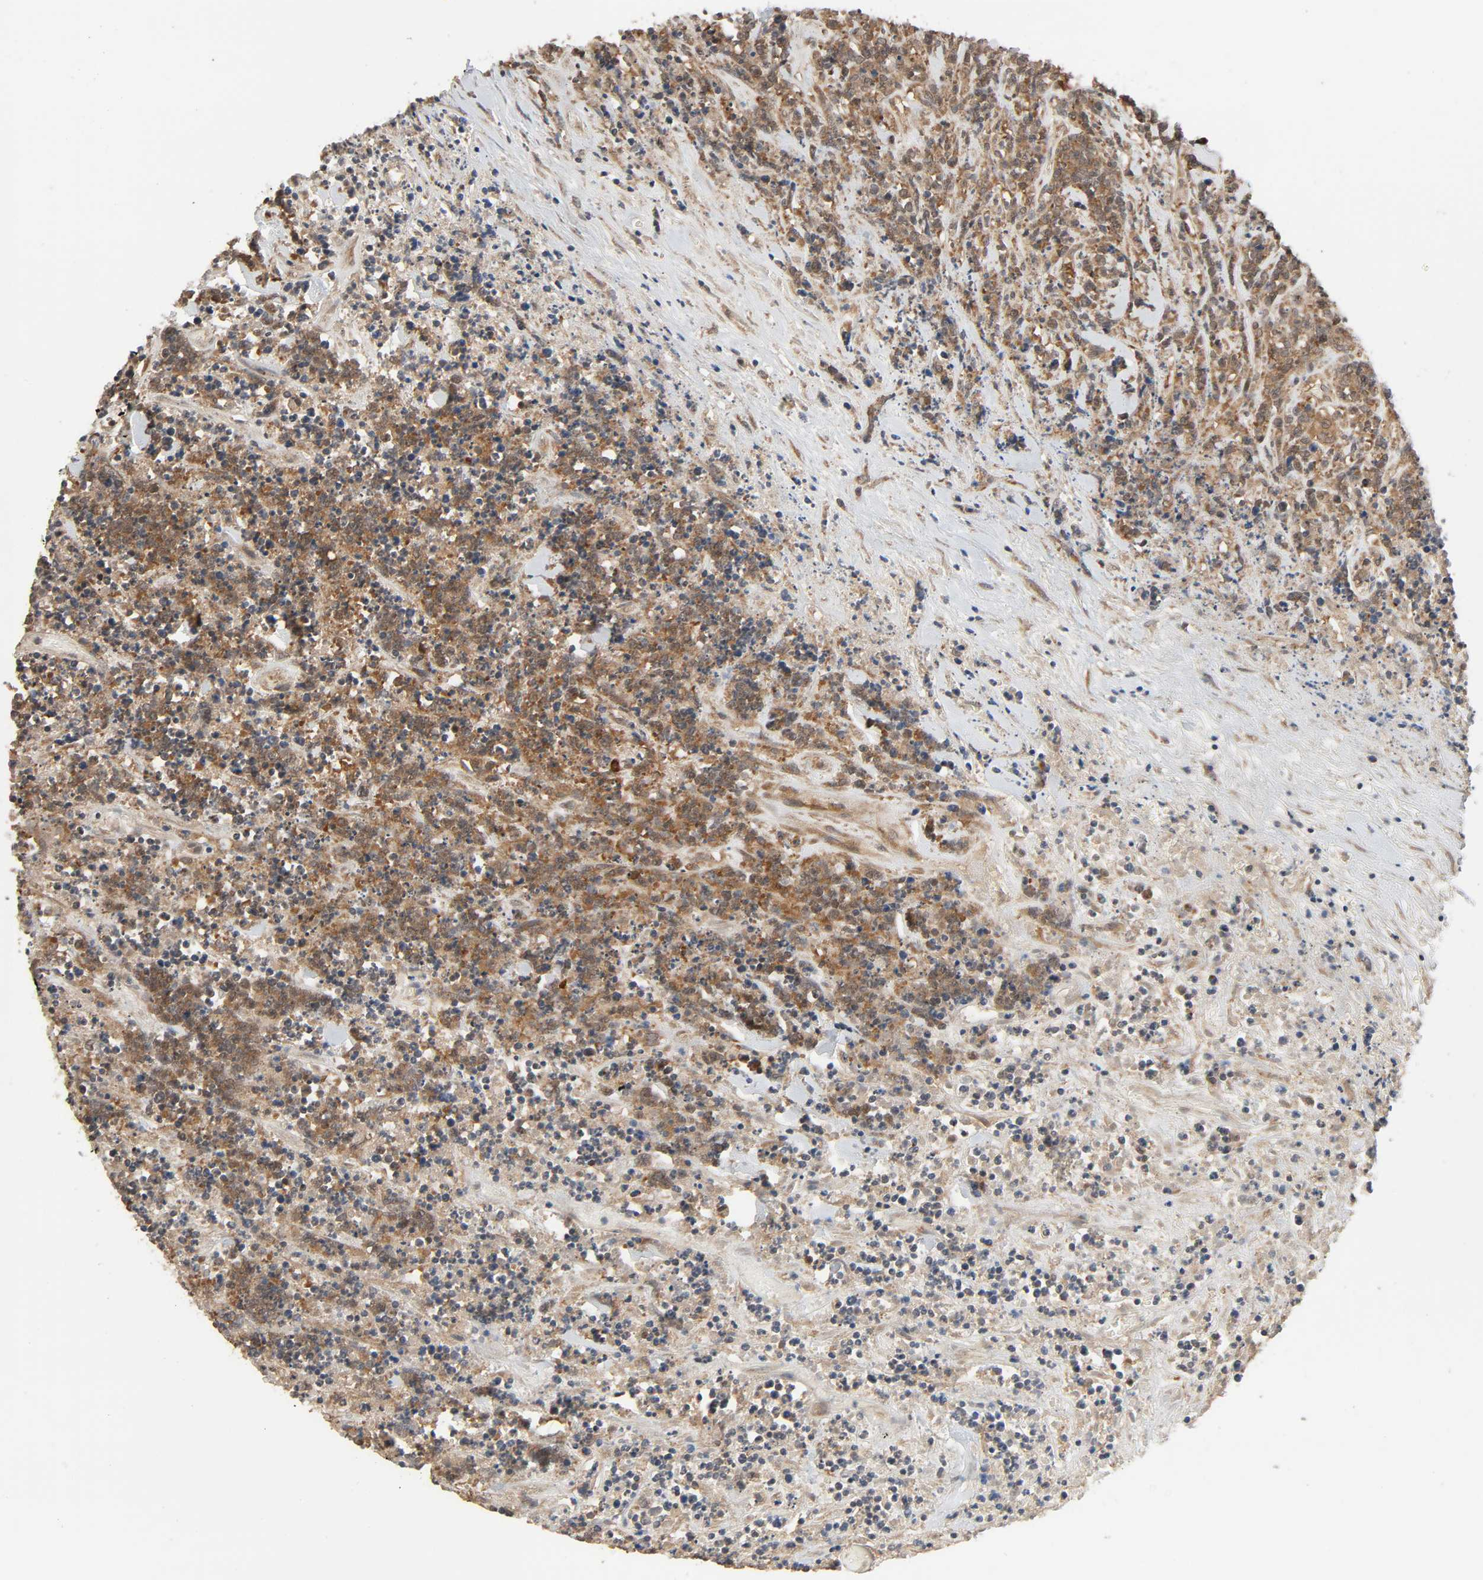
{"staining": {"intensity": "moderate", "quantity": ">75%", "location": "cytoplasmic/membranous"}, "tissue": "lymphoma", "cell_type": "Tumor cells", "image_type": "cancer", "snomed": [{"axis": "morphology", "description": "Malignant lymphoma, non-Hodgkin's type, High grade"}, {"axis": "topography", "description": "Soft tissue"}], "caption": "Human lymphoma stained with a protein marker exhibits moderate staining in tumor cells.", "gene": "PPP2R1B", "patient": {"sex": "male", "age": 18}}